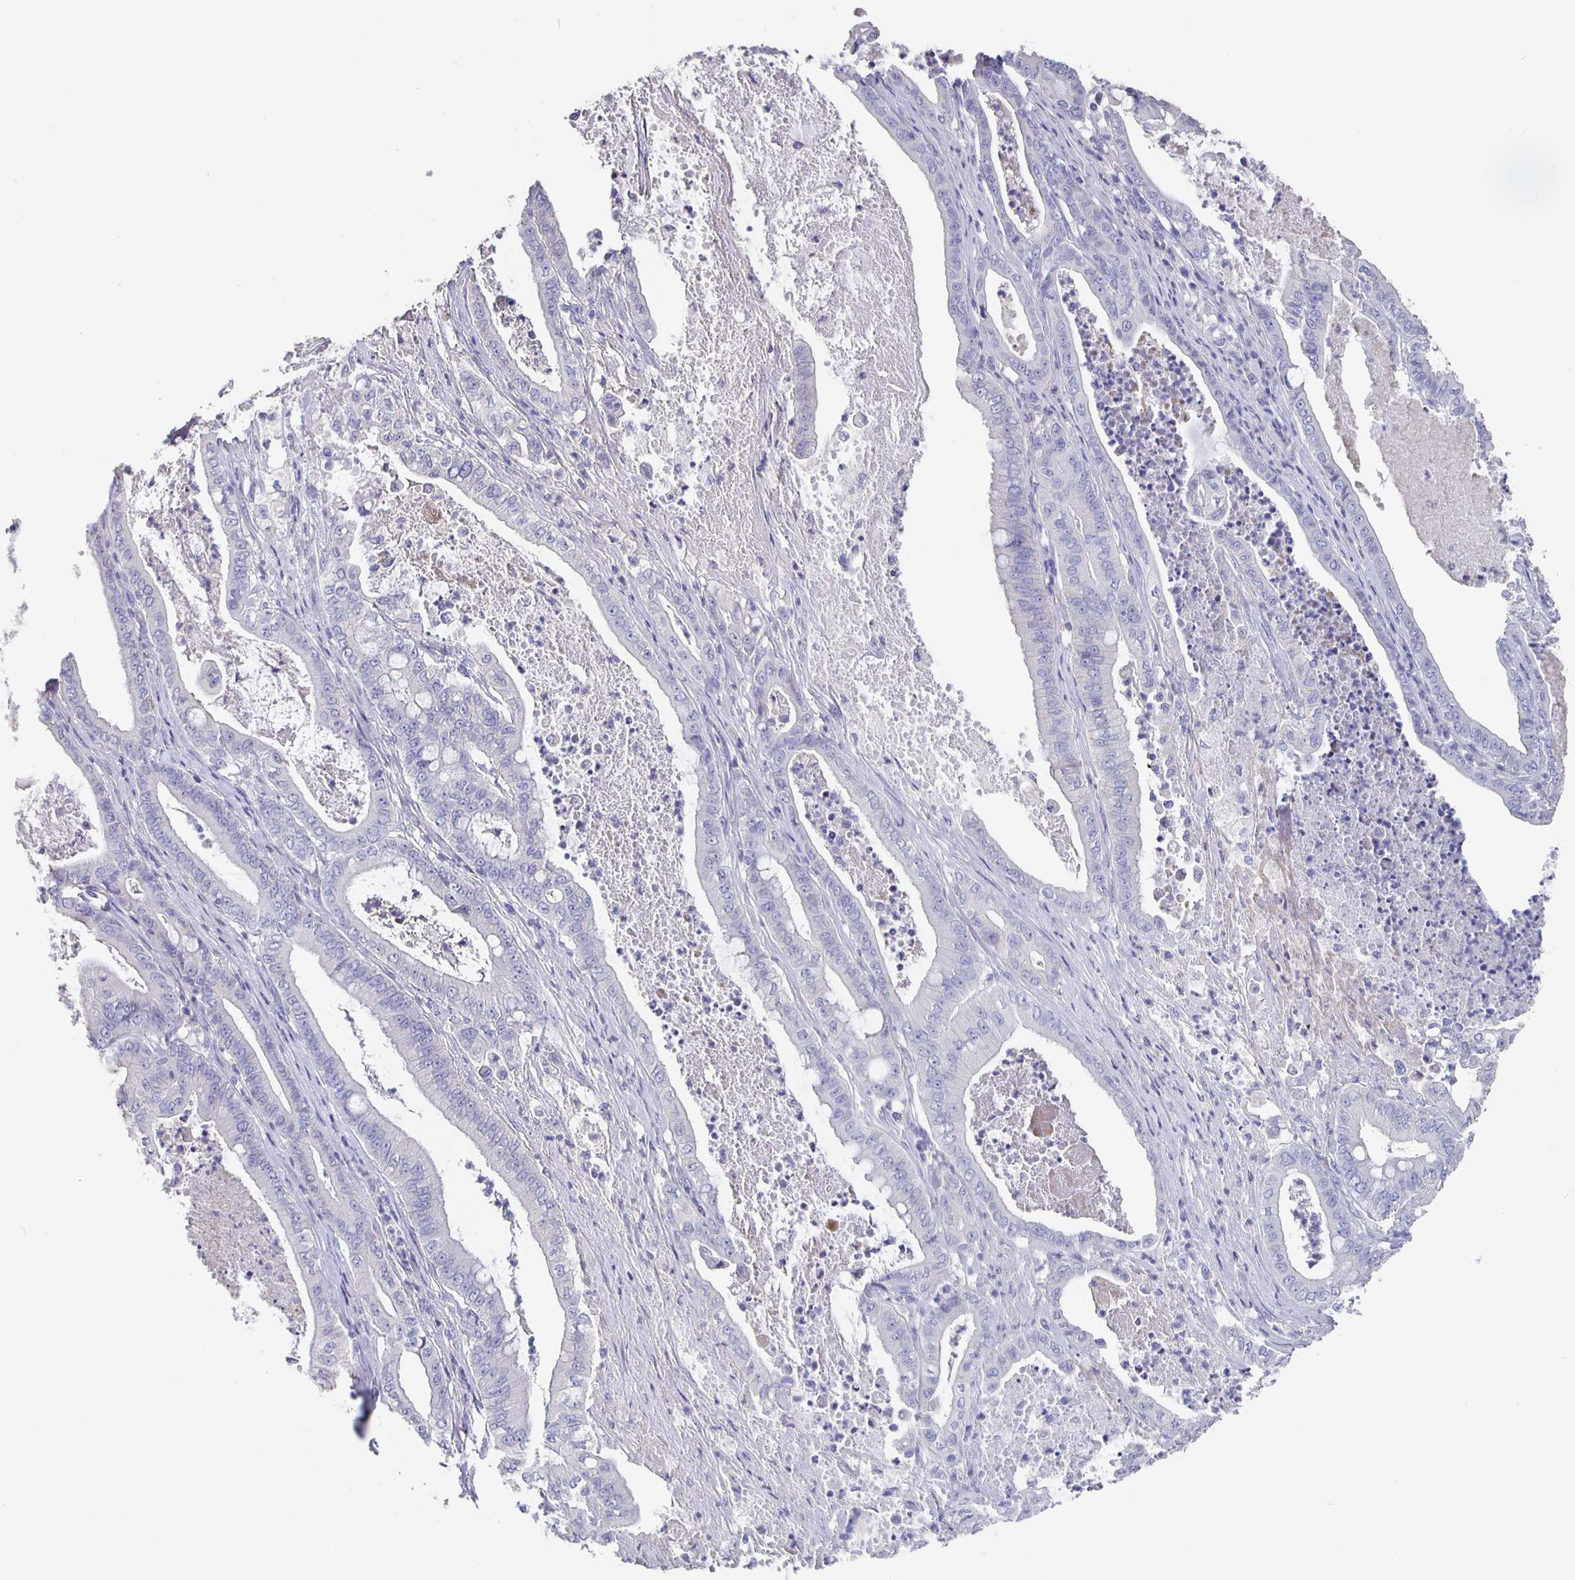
{"staining": {"intensity": "negative", "quantity": "none", "location": "none"}, "tissue": "pancreatic cancer", "cell_type": "Tumor cells", "image_type": "cancer", "snomed": [{"axis": "morphology", "description": "Adenocarcinoma, NOS"}, {"axis": "topography", "description": "Pancreas"}], "caption": "High power microscopy micrograph of an immunohistochemistry (IHC) micrograph of pancreatic cancer, revealing no significant expression in tumor cells.", "gene": "CFAP74", "patient": {"sex": "male", "age": 71}}